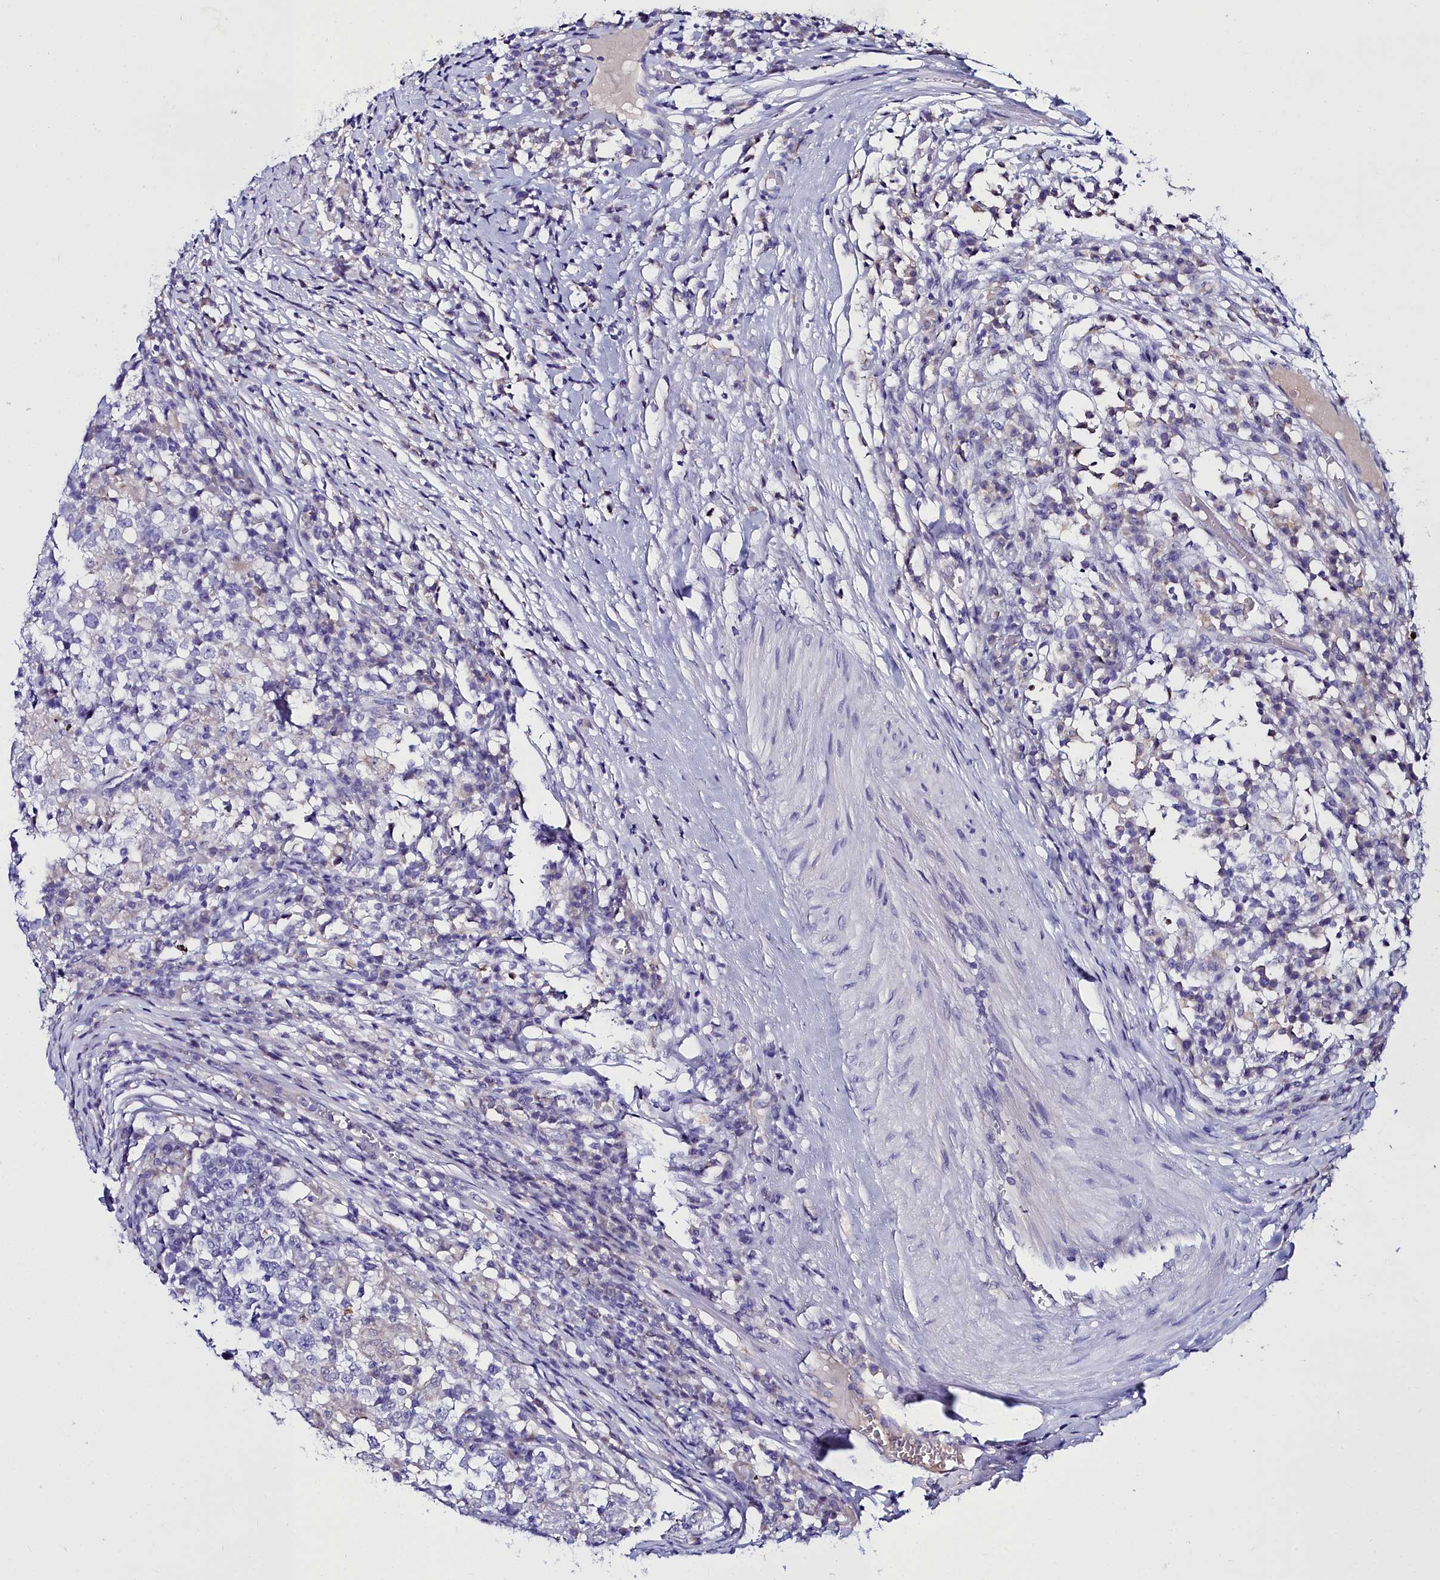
{"staining": {"intensity": "negative", "quantity": "none", "location": "none"}, "tissue": "testis cancer", "cell_type": "Tumor cells", "image_type": "cancer", "snomed": [{"axis": "morphology", "description": "Seminoma, NOS"}, {"axis": "topography", "description": "Testis"}], "caption": "Protein analysis of testis cancer (seminoma) demonstrates no significant positivity in tumor cells. (IHC, brightfield microscopy, high magnification).", "gene": "ELAPOR2", "patient": {"sex": "male", "age": 65}}